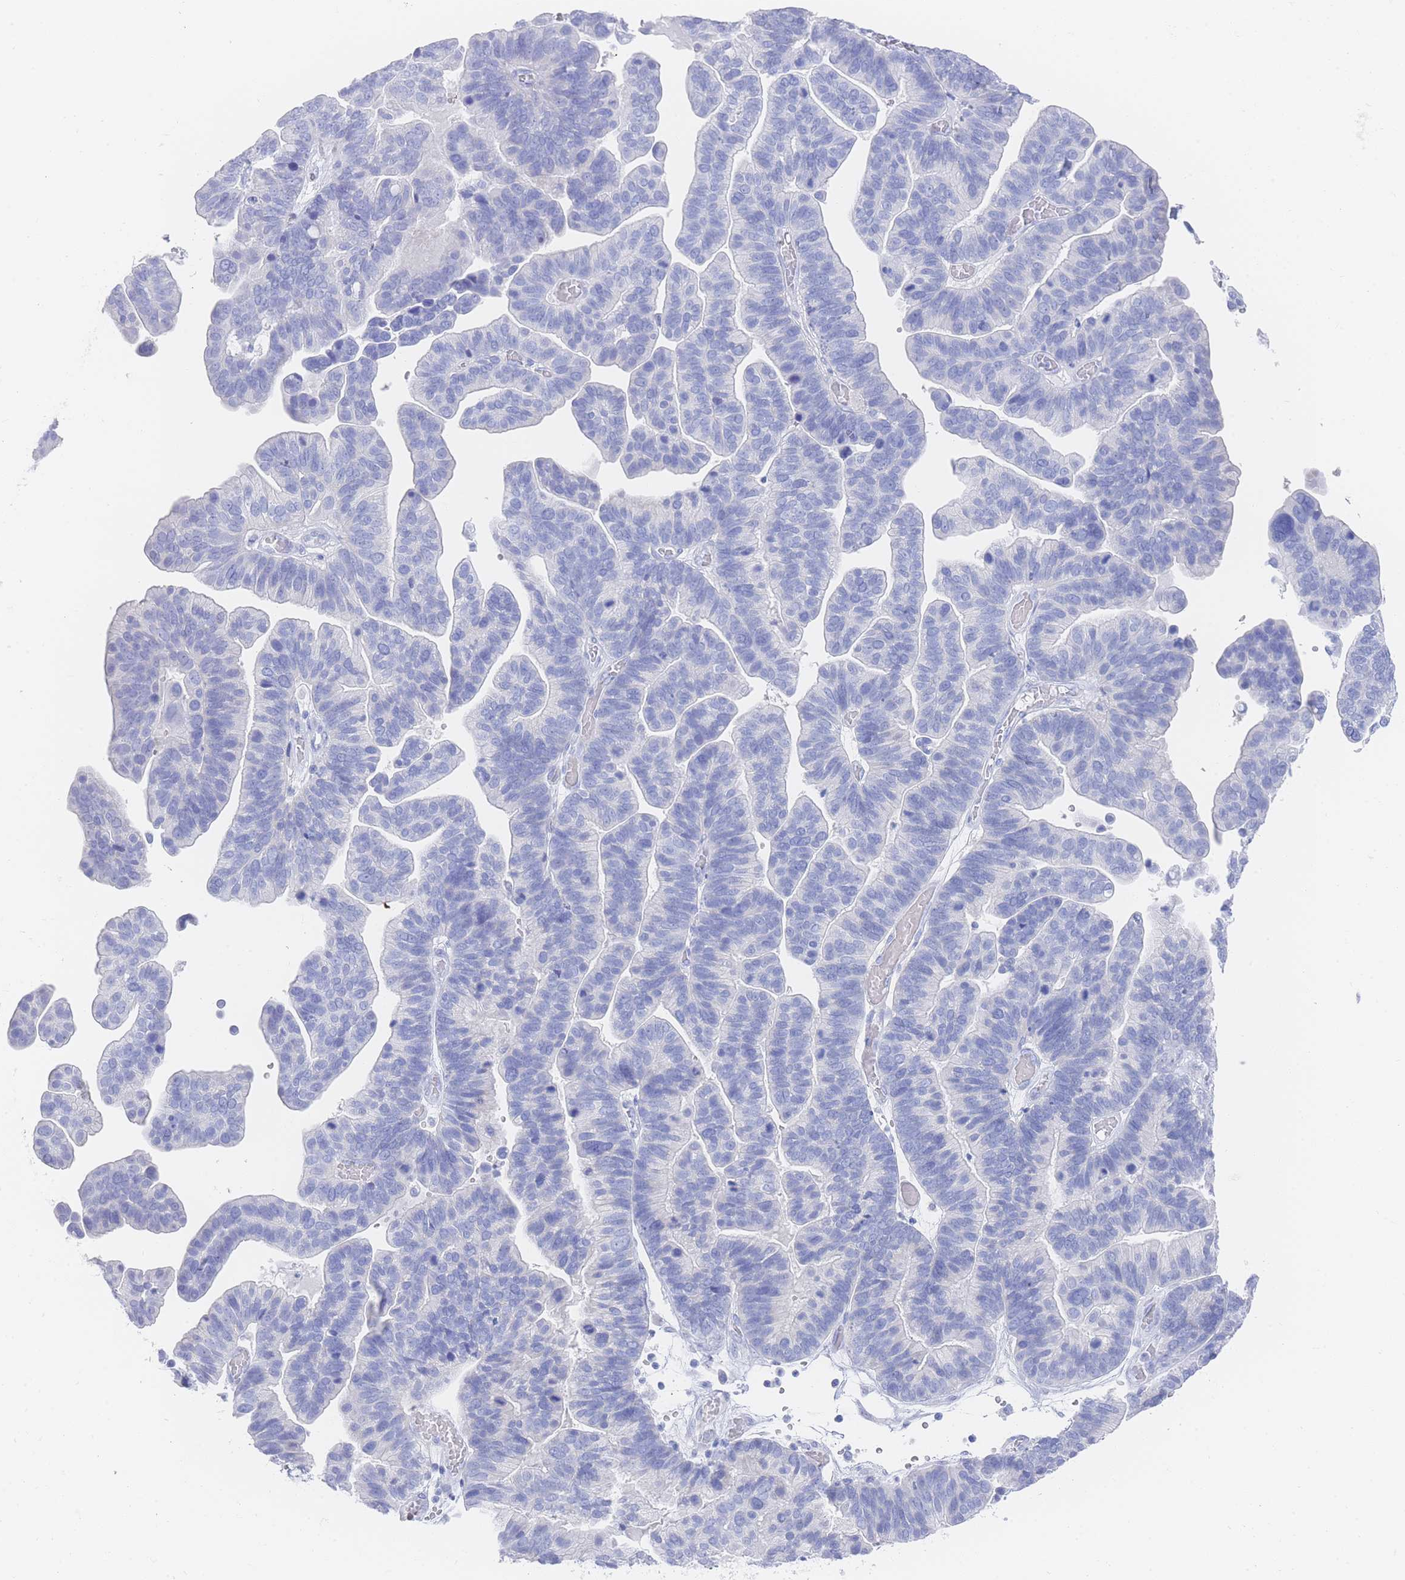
{"staining": {"intensity": "negative", "quantity": "none", "location": "none"}, "tissue": "ovarian cancer", "cell_type": "Tumor cells", "image_type": "cancer", "snomed": [{"axis": "morphology", "description": "Cystadenocarcinoma, serous, NOS"}, {"axis": "topography", "description": "Ovary"}], "caption": "The image shows no staining of tumor cells in ovarian cancer (serous cystadenocarcinoma).", "gene": "LRRC37A", "patient": {"sex": "female", "age": 56}}